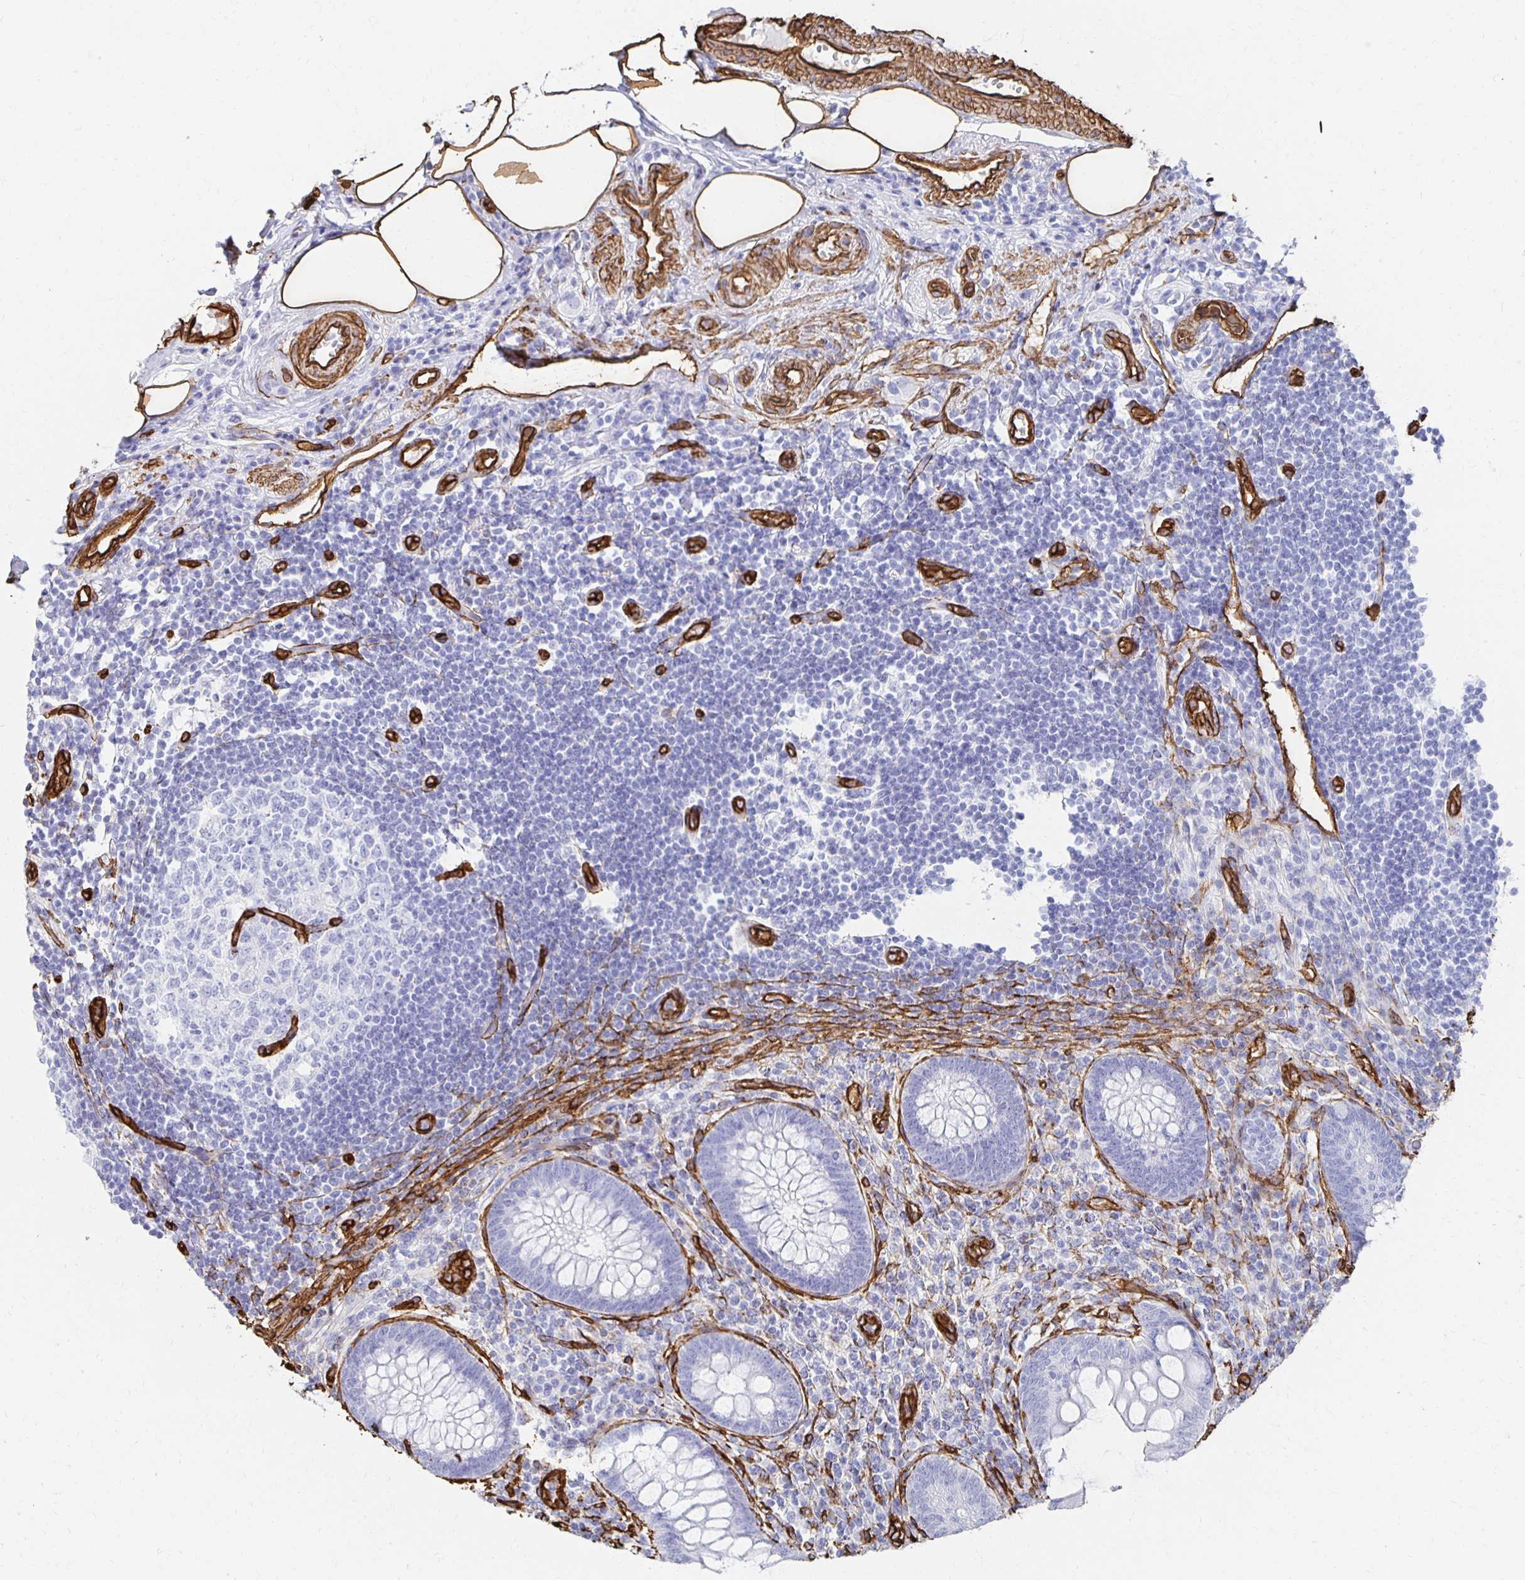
{"staining": {"intensity": "negative", "quantity": "none", "location": "none"}, "tissue": "appendix", "cell_type": "Glandular cells", "image_type": "normal", "snomed": [{"axis": "morphology", "description": "Normal tissue, NOS"}, {"axis": "topography", "description": "Appendix"}], "caption": "DAB (3,3'-diaminobenzidine) immunohistochemical staining of normal appendix demonstrates no significant positivity in glandular cells. Nuclei are stained in blue.", "gene": "VIPR2", "patient": {"sex": "female", "age": 57}}